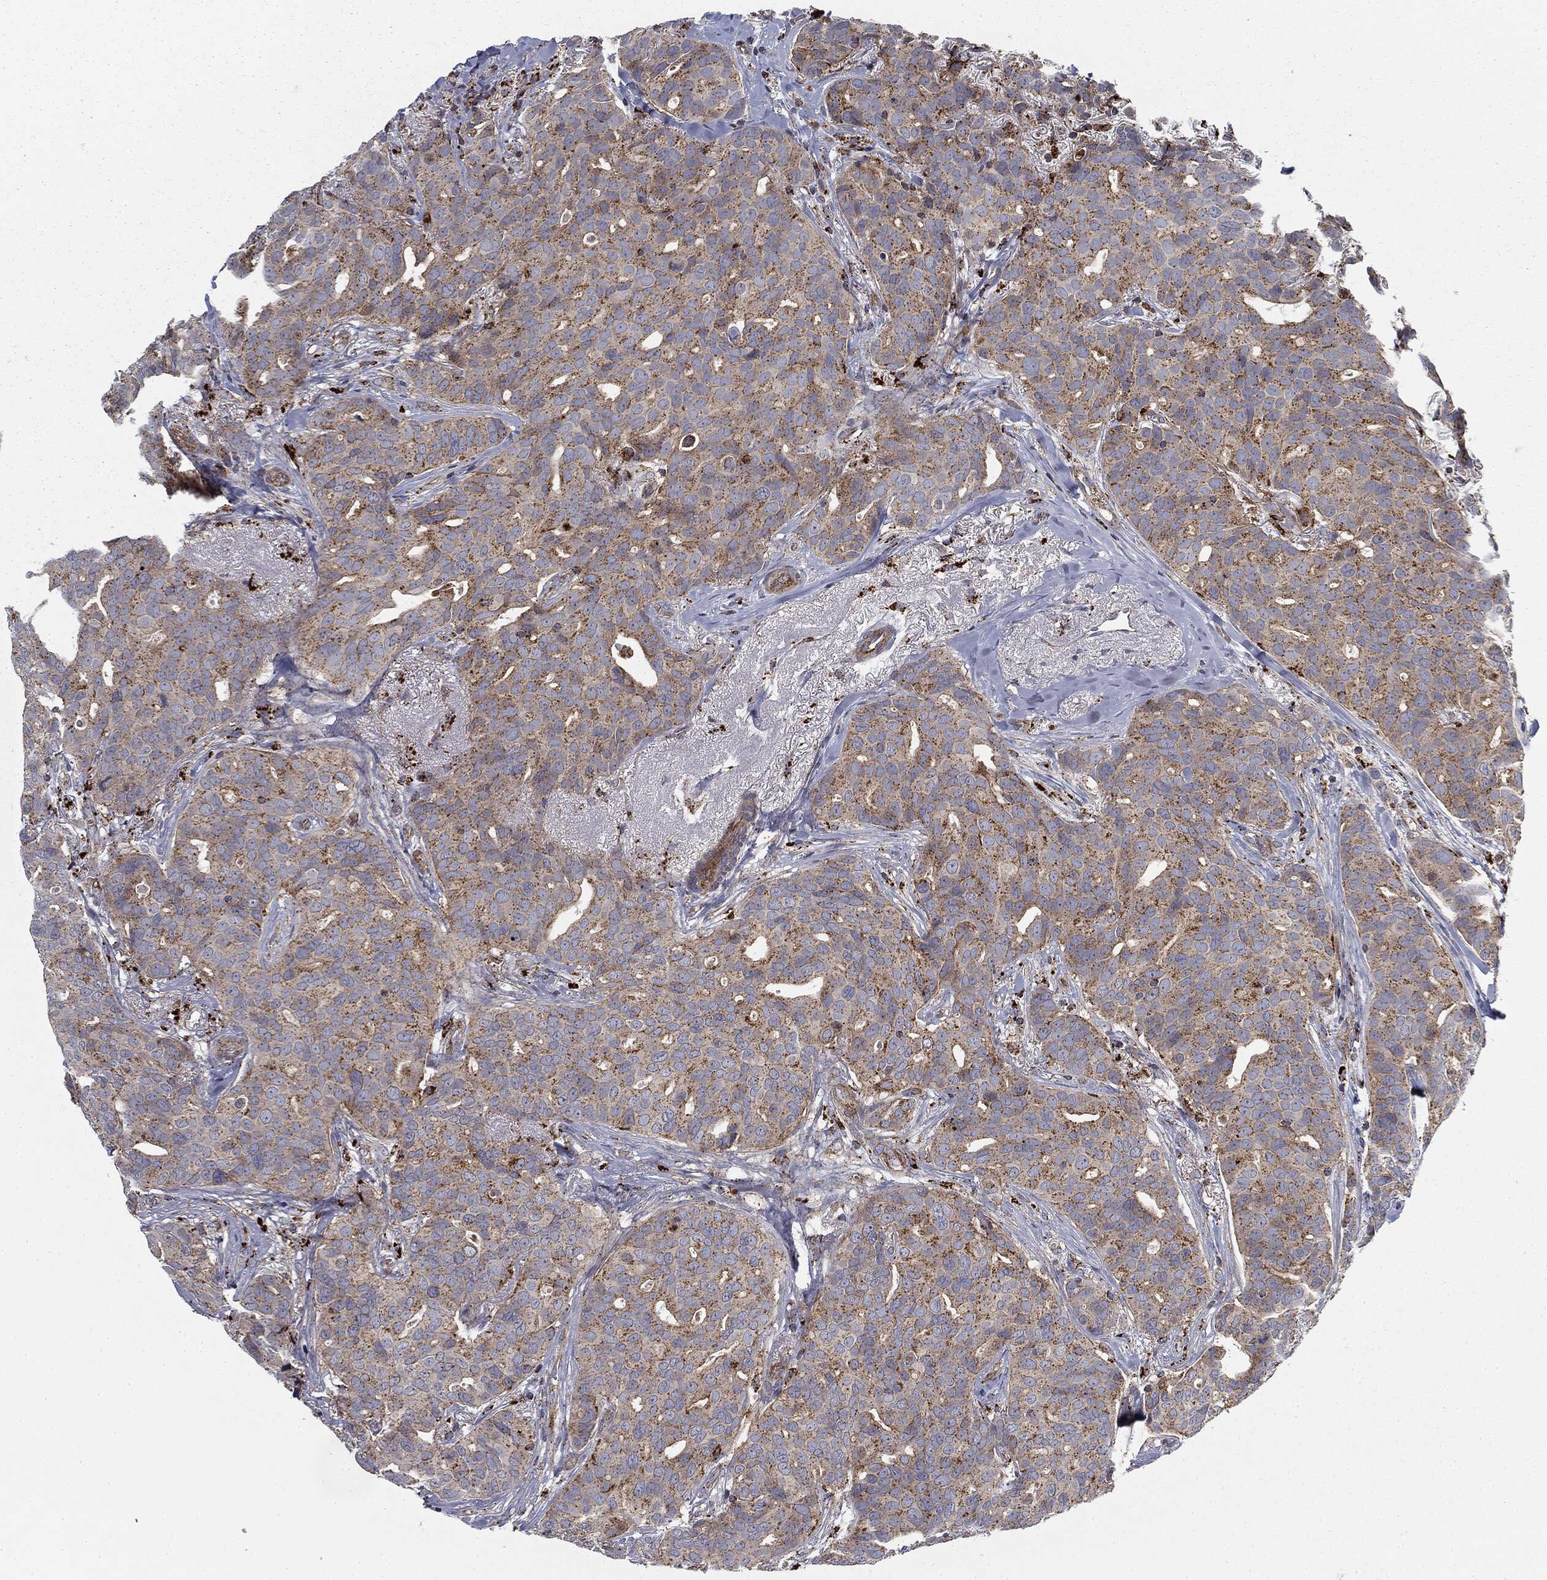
{"staining": {"intensity": "moderate", "quantity": ">75%", "location": "cytoplasmic/membranous"}, "tissue": "breast cancer", "cell_type": "Tumor cells", "image_type": "cancer", "snomed": [{"axis": "morphology", "description": "Duct carcinoma"}, {"axis": "topography", "description": "Breast"}], "caption": "Brown immunohistochemical staining in infiltrating ductal carcinoma (breast) demonstrates moderate cytoplasmic/membranous positivity in approximately >75% of tumor cells. (DAB (3,3'-diaminobenzidine) IHC with brightfield microscopy, high magnification).", "gene": "CTSA", "patient": {"sex": "female", "age": 54}}